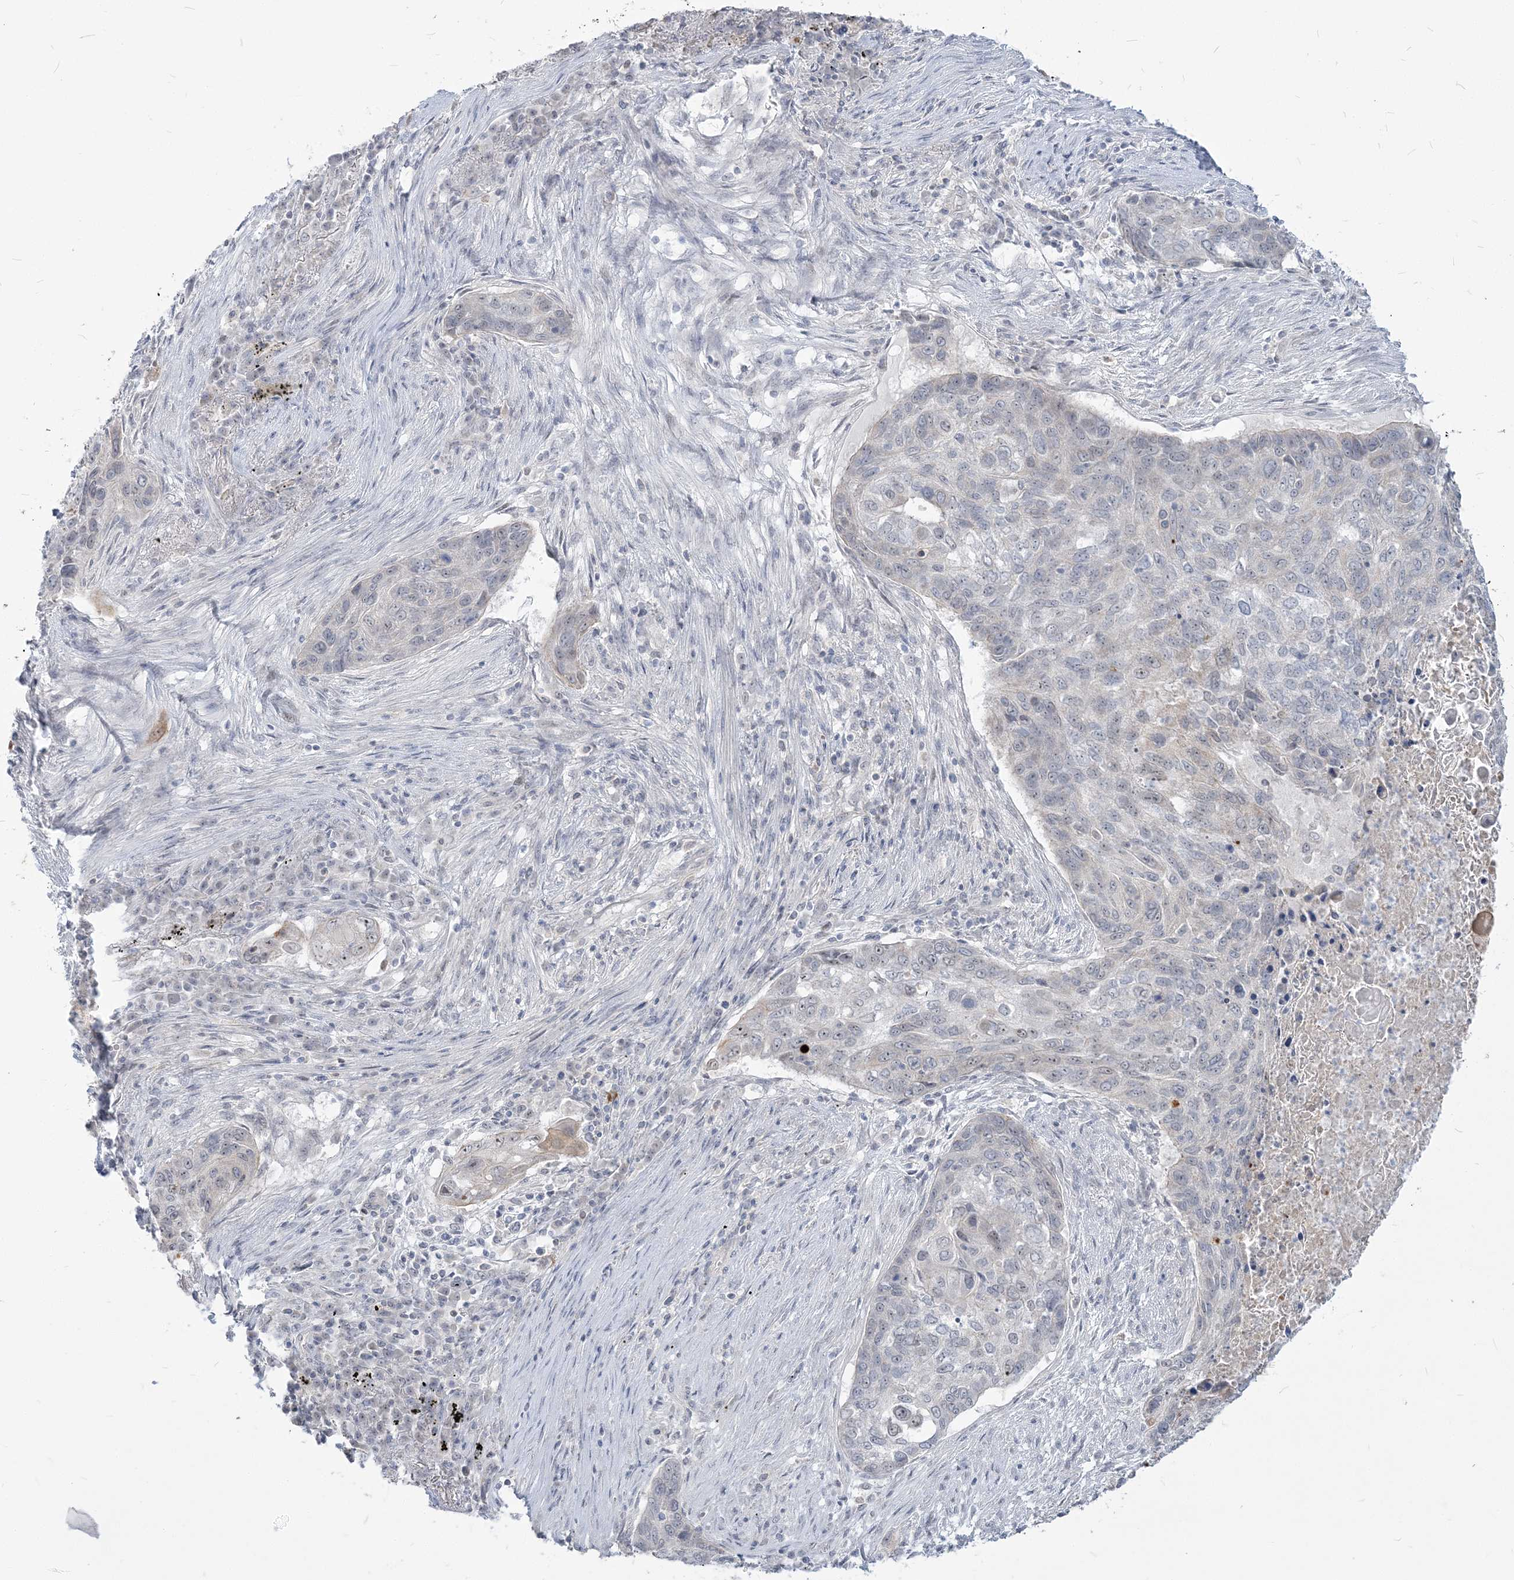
{"staining": {"intensity": "weak", "quantity": "<25%", "location": "nuclear"}, "tissue": "lung cancer", "cell_type": "Tumor cells", "image_type": "cancer", "snomed": [{"axis": "morphology", "description": "Squamous cell carcinoma, NOS"}, {"axis": "topography", "description": "Lung"}], "caption": "Tumor cells are negative for brown protein staining in lung cancer (squamous cell carcinoma).", "gene": "SDAD1", "patient": {"sex": "female", "age": 63}}